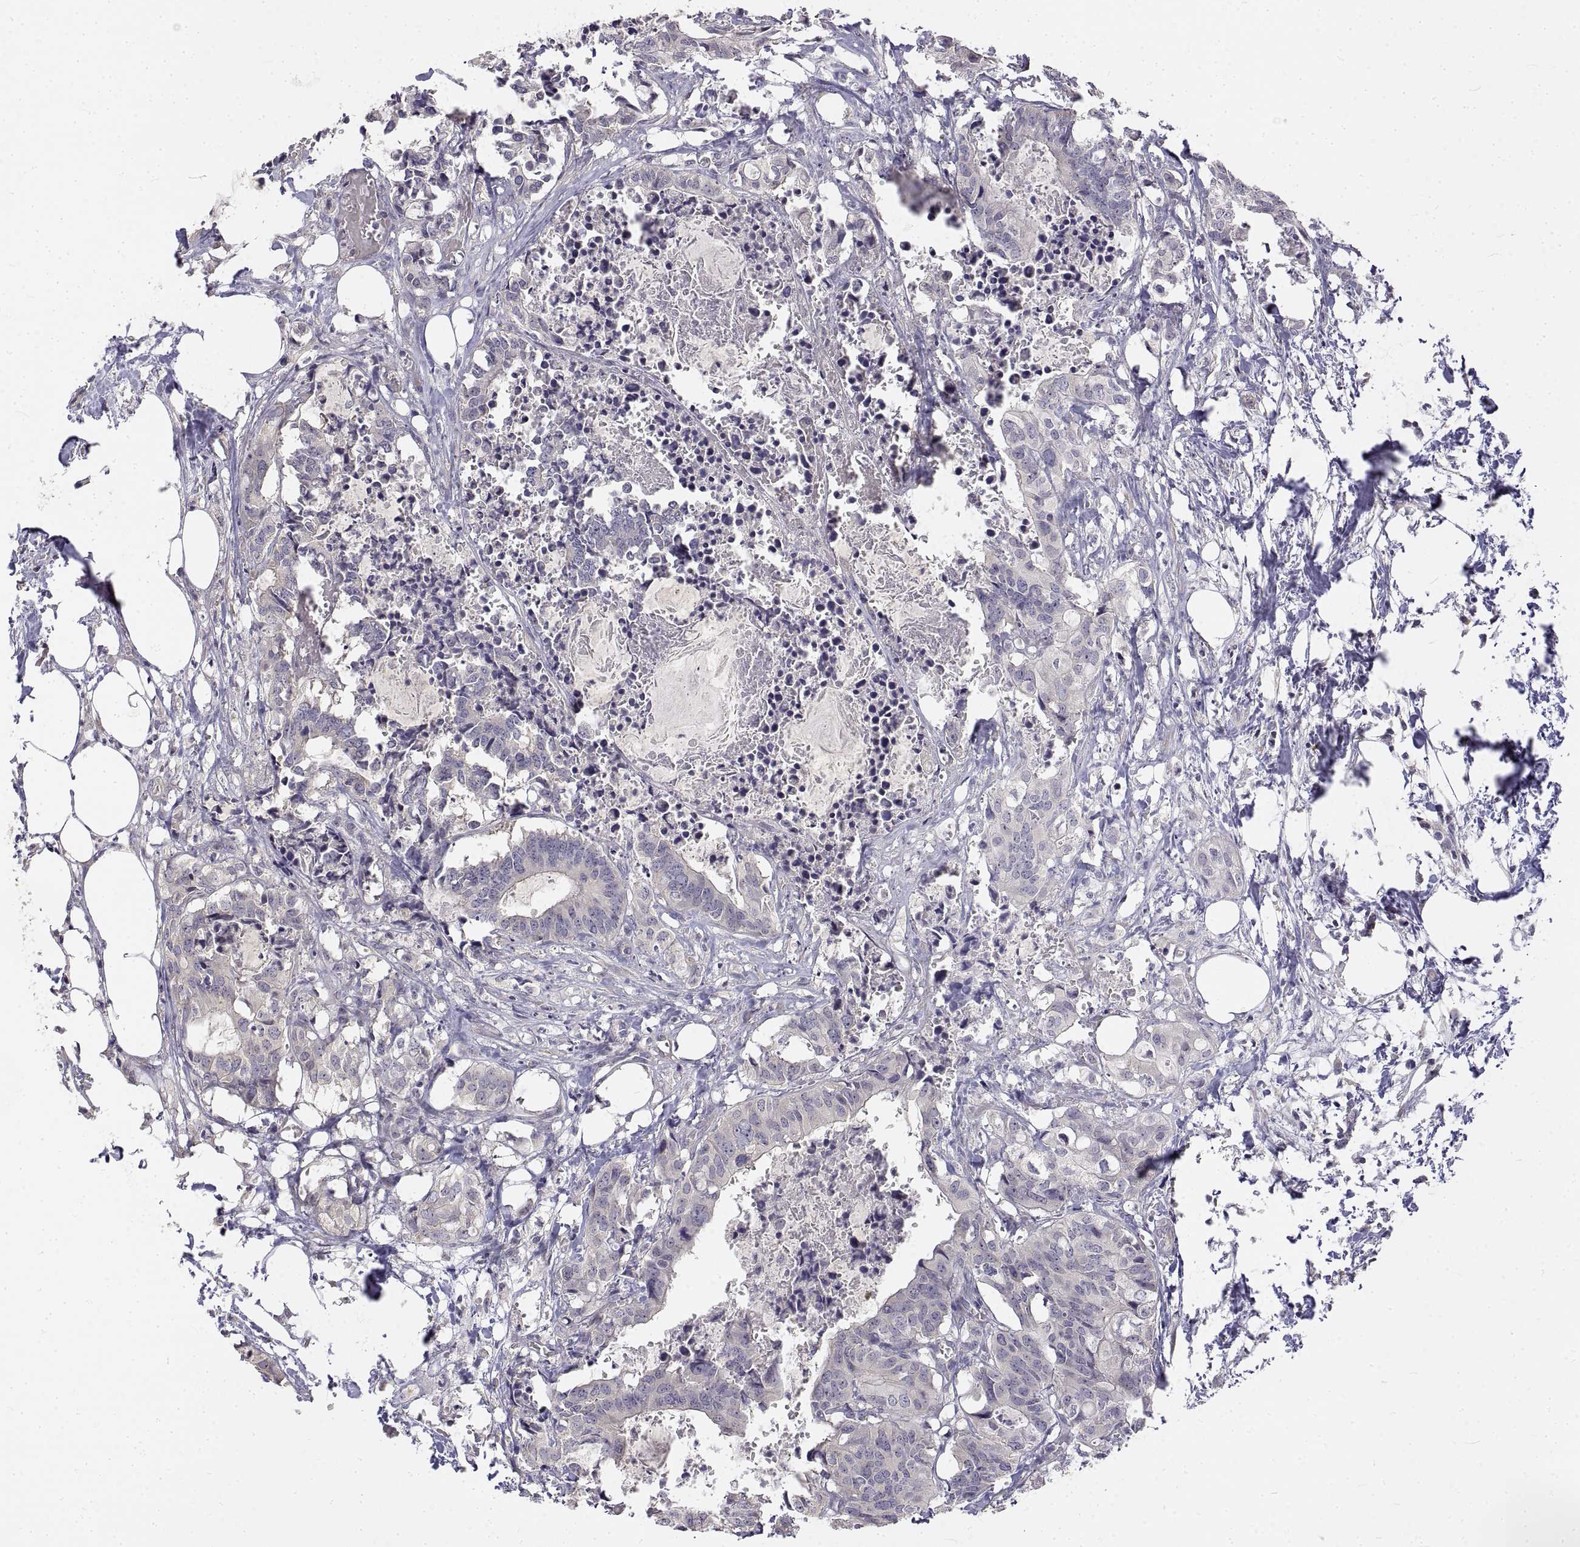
{"staining": {"intensity": "negative", "quantity": "none", "location": "none"}, "tissue": "colorectal cancer", "cell_type": "Tumor cells", "image_type": "cancer", "snomed": [{"axis": "morphology", "description": "Adenocarcinoma, NOS"}, {"axis": "topography", "description": "Colon"}, {"axis": "topography", "description": "Rectum"}], "caption": "DAB immunohistochemical staining of human colorectal cancer (adenocarcinoma) reveals no significant expression in tumor cells.", "gene": "ANO2", "patient": {"sex": "male", "age": 57}}